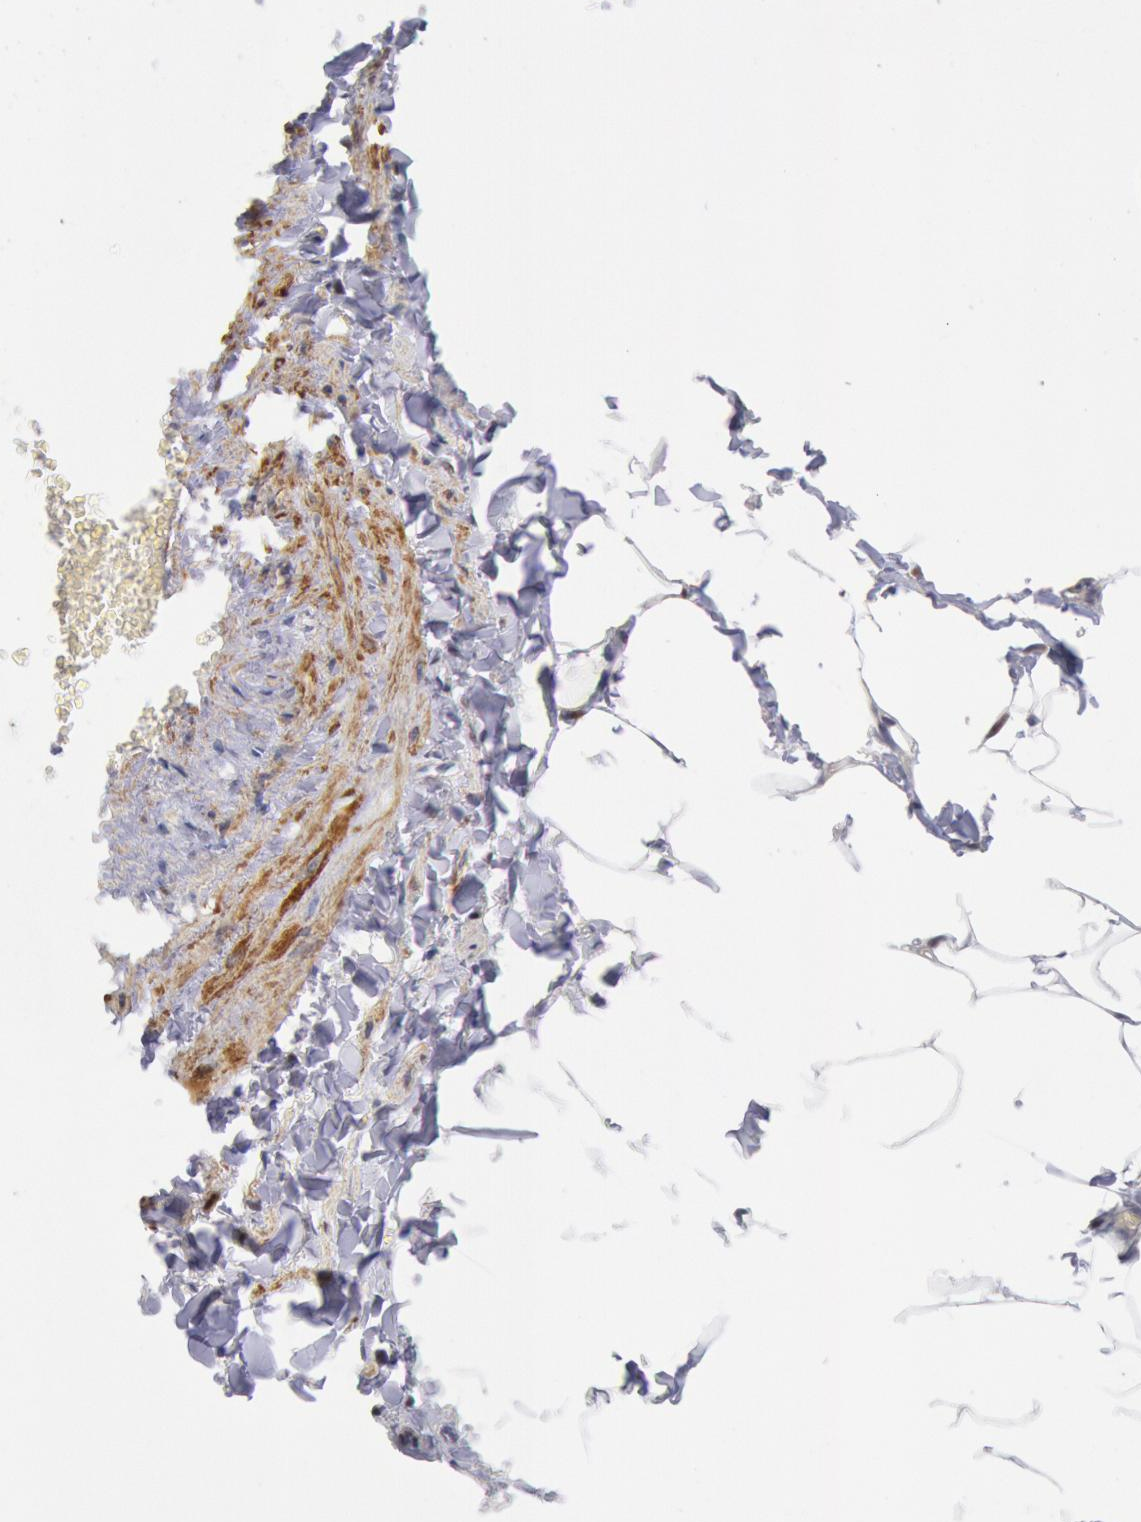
{"staining": {"intensity": "moderate", "quantity": ">75%", "location": "nuclear"}, "tissue": "adipose tissue", "cell_type": "Adipocytes", "image_type": "normal", "snomed": [{"axis": "morphology", "description": "Normal tissue, NOS"}, {"axis": "topography", "description": "Vascular tissue"}], "caption": "Adipose tissue stained with DAB (3,3'-diaminobenzidine) IHC exhibits medium levels of moderate nuclear expression in approximately >75% of adipocytes. The protein of interest is shown in brown color, while the nuclei are stained blue.", "gene": "RPS6KA5", "patient": {"sex": "male", "age": 41}}